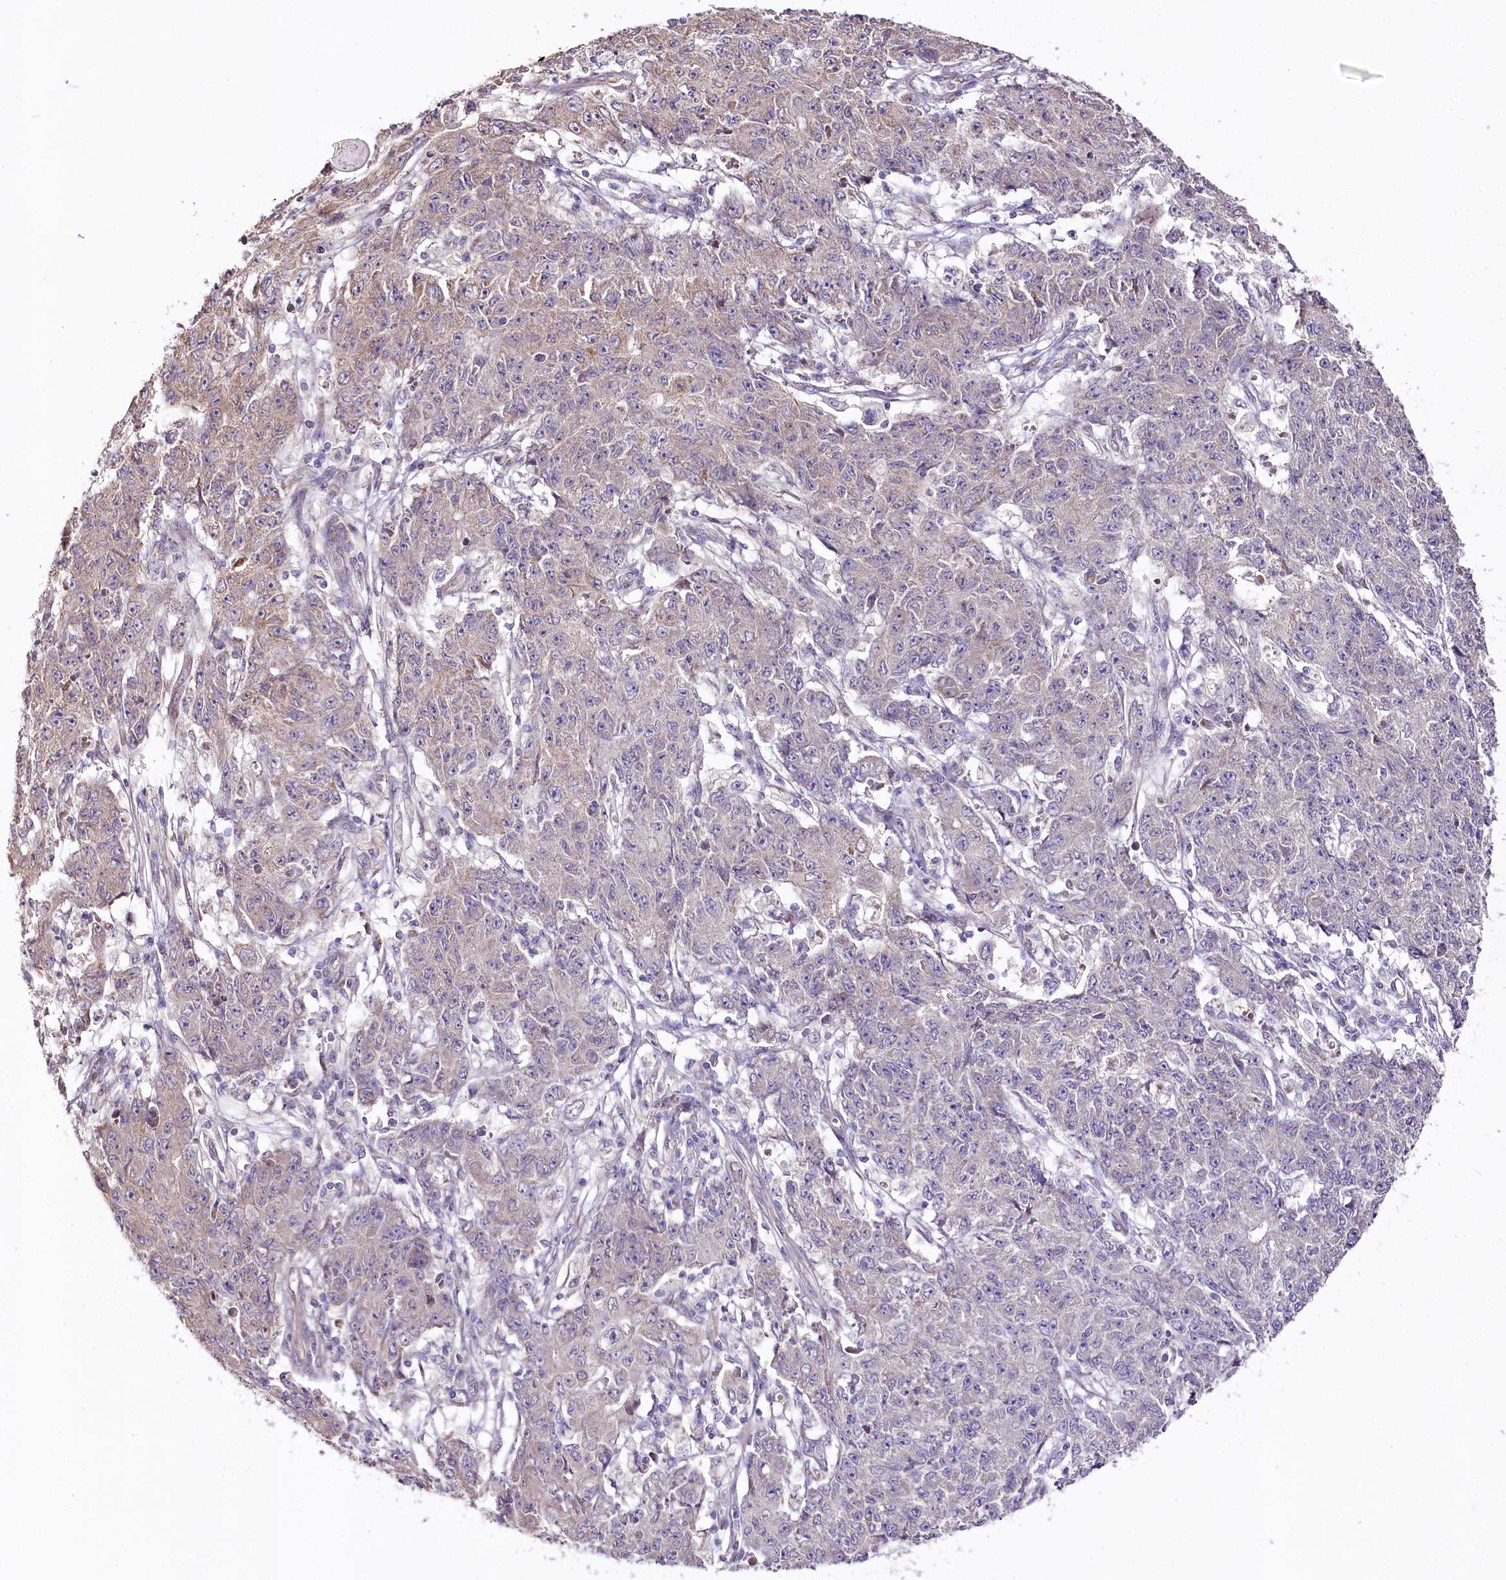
{"staining": {"intensity": "weak", "quantity": "<25%", "location": "cytoplasmic/membranous"}, "tissue": "ovarian cancer", "cell_type": "Tumor cells", "image_type": "cancer", "snomed": [{"axis": "morphology", "description": "Carcinoma, endometroid"}, {"axis": "topography", "description": "Ovary"}], "caption": "High magnification brightfield microscopy of ovarian endometroid carcinoma stained with DAB (brown) and counterstained with hematoxylin (blue): tumor cells show no significant expression.", "gene": "ZNF226", "patient": {"sex": "female", "age": 42}}